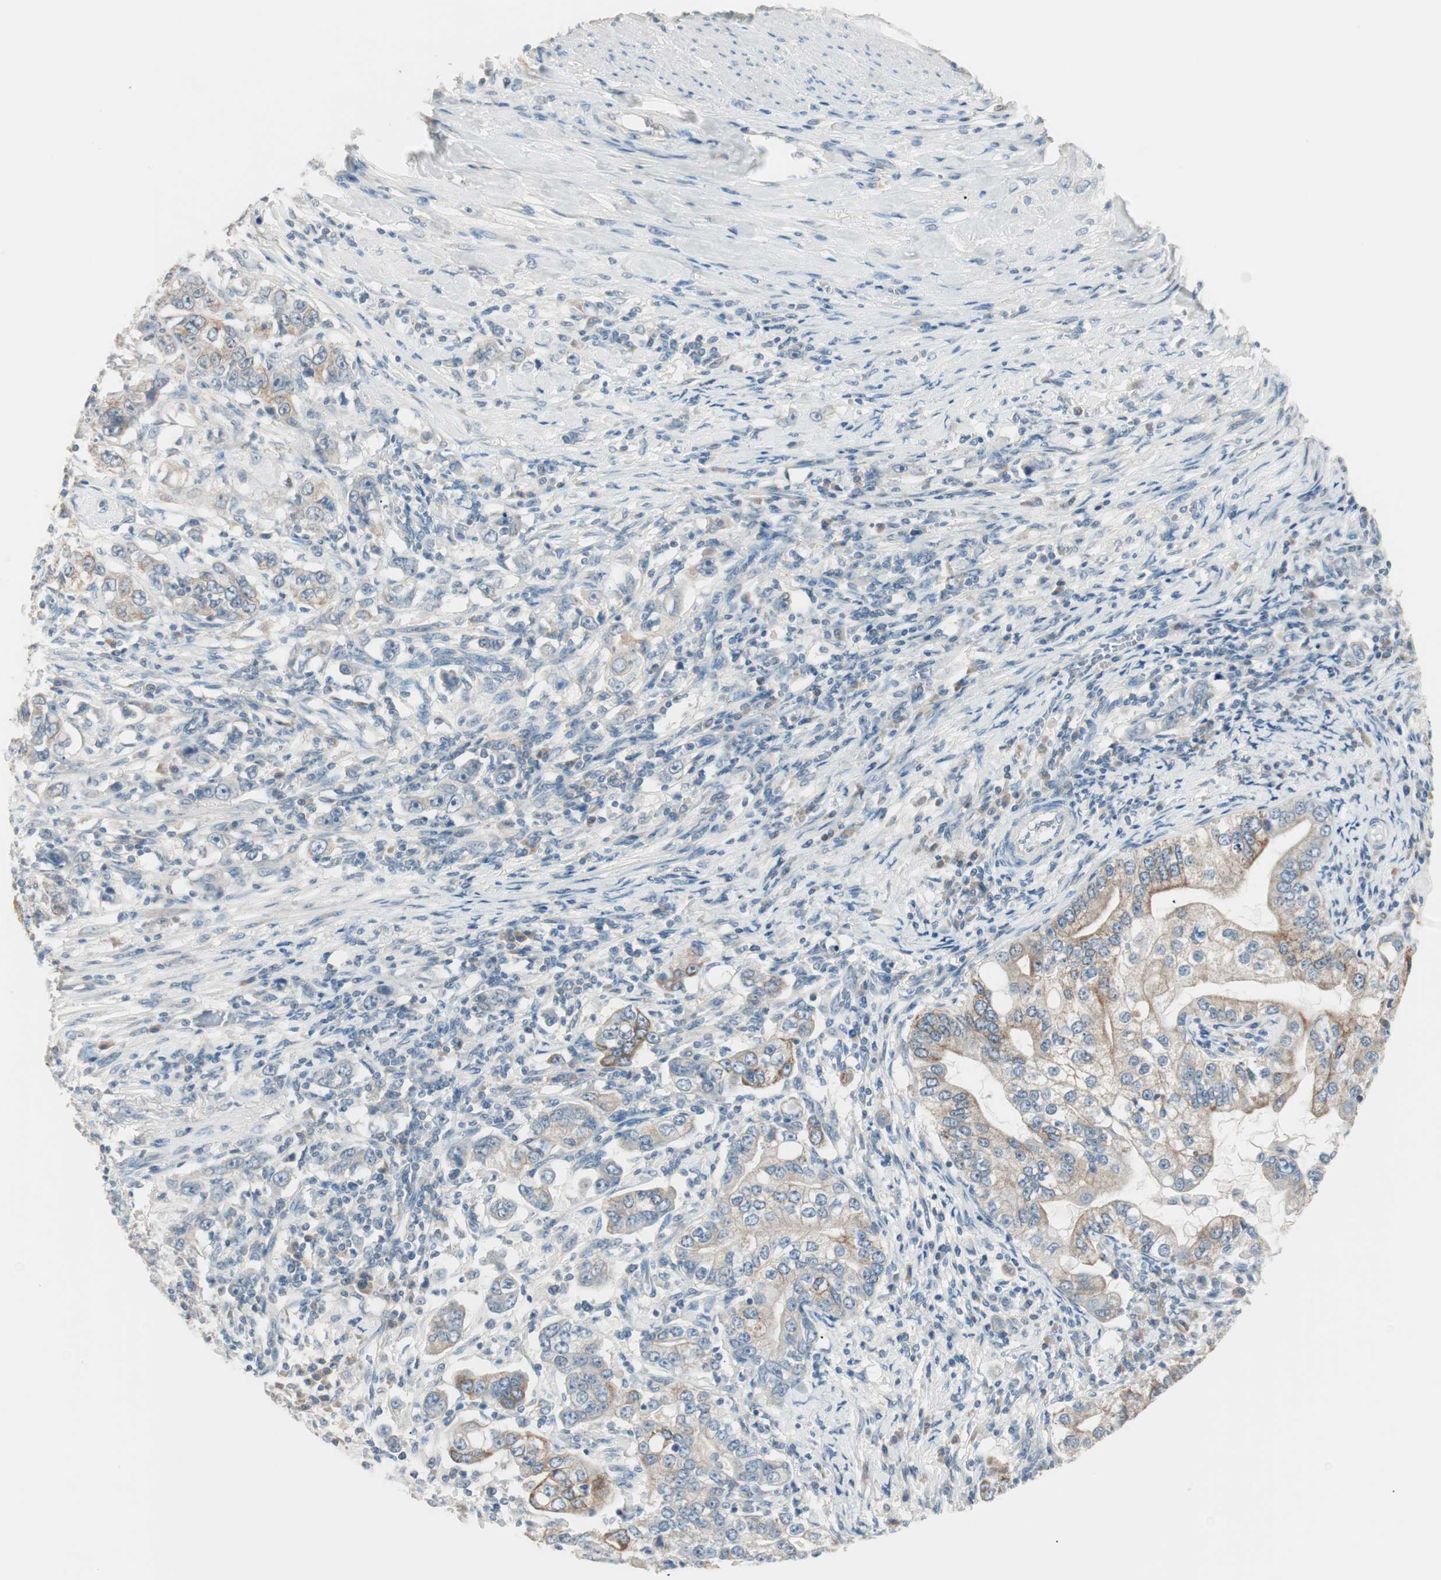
{"staining": {"intensity": "weak", "quantity": ">75%", "location": "cytoplasmic/membranous"}, "tissue": "stomach cancer", "cell_type": "Tumor cells", "image_type": "cancer", "snomed": [{"axis": "morphology", "description": "Adenocarcinoma, NOS"}, {"axis": "topography", "description": "Stomach, lower"}], "caption": "Adenocarcinoma (stomach) stained with a brown dye reveals weak cytoplasmic/membranous positive positivity in about >75% of tumor cells.", "gene": "KHK", "patient": {"sex": "female", "age": 72}}